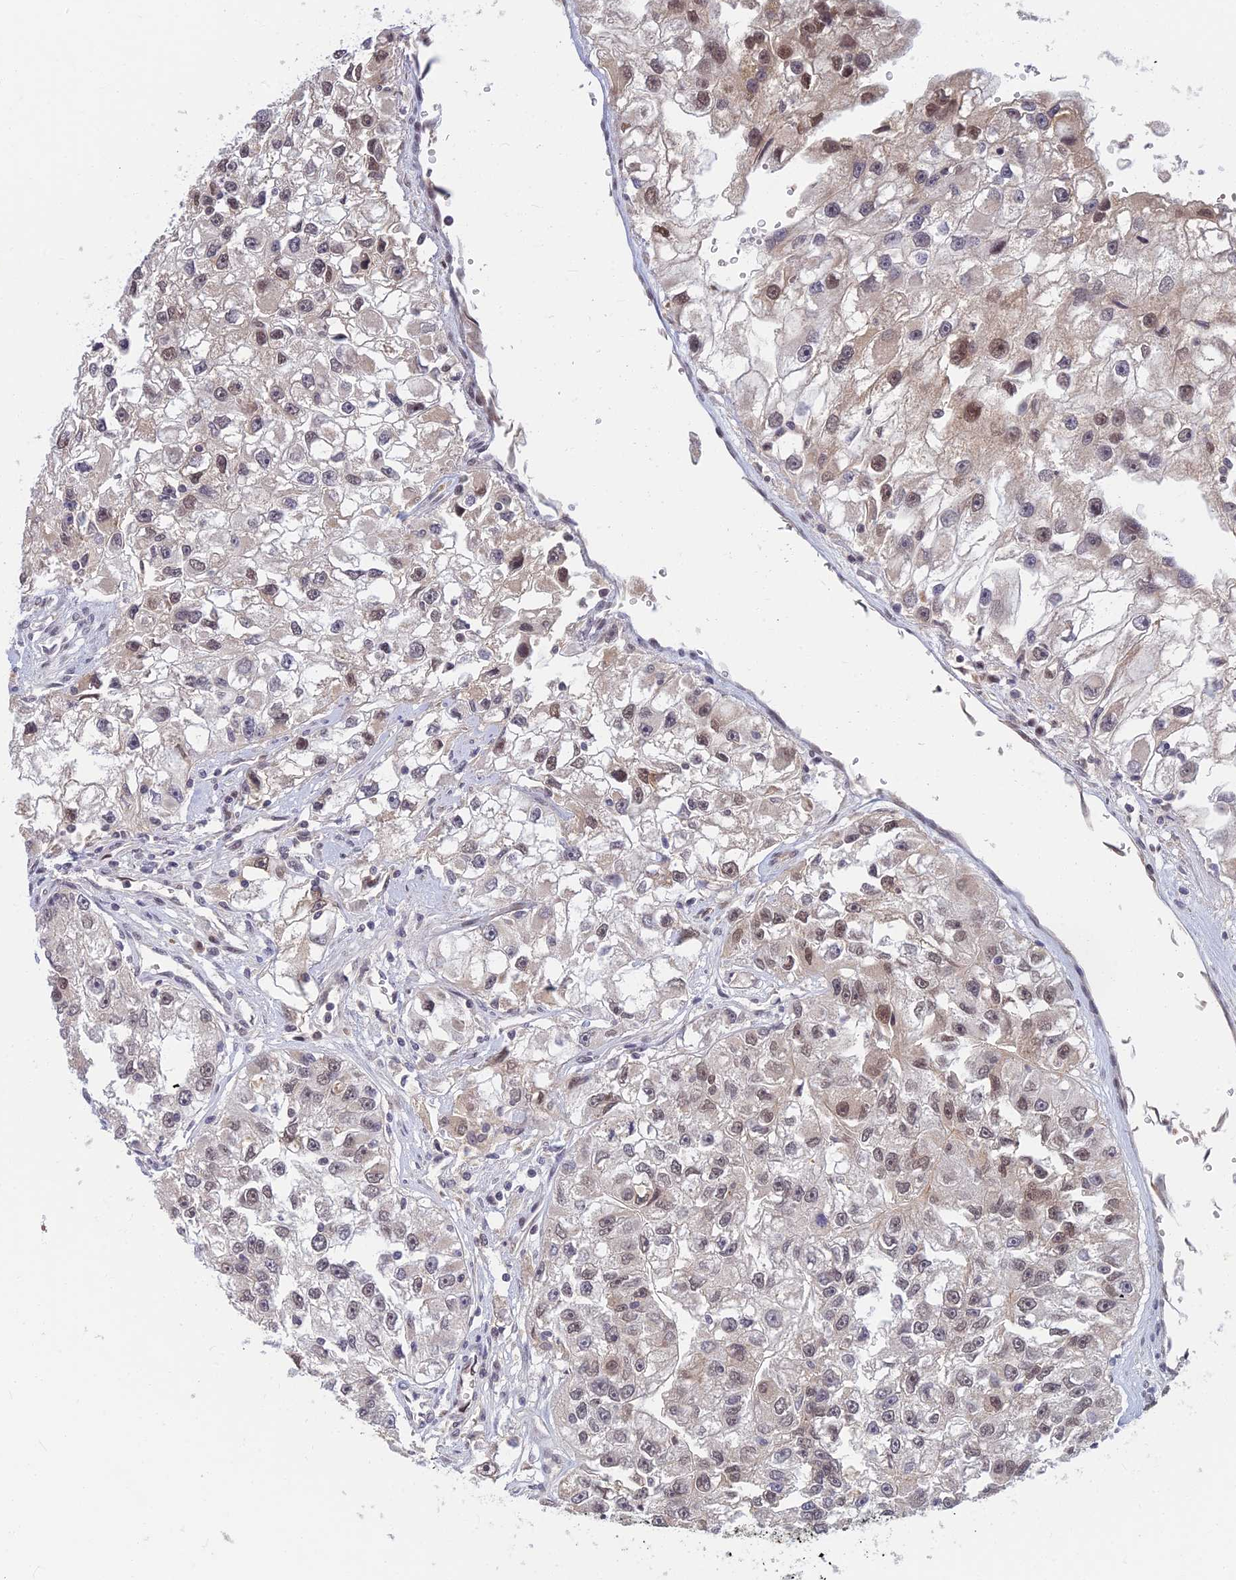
{"staining": {"intensity": "moderate", "quantity": "<25%", "location": "nuclear"}, "tissue": "renal cancer", "cell_type": "Tumor cells", "image_type": "cancer", "snomed": [{"axis": "morphology", "description": "Adenocarcinoma, NOS"}, {"axis": "topography", "description": "Kidney"}], "caption": "A high-resolution micrograph shows IHC staining of renal adenocarcinoma, which displays moderate nuclear positivity in approximately <25% of tumor cells. (DAB (3,3'-diaminobenzidine) IHC, brown staining for protein, blue staining for nuclei).", "gene": "TCEA2", "patient": {"sex": "male", "age": 63}}